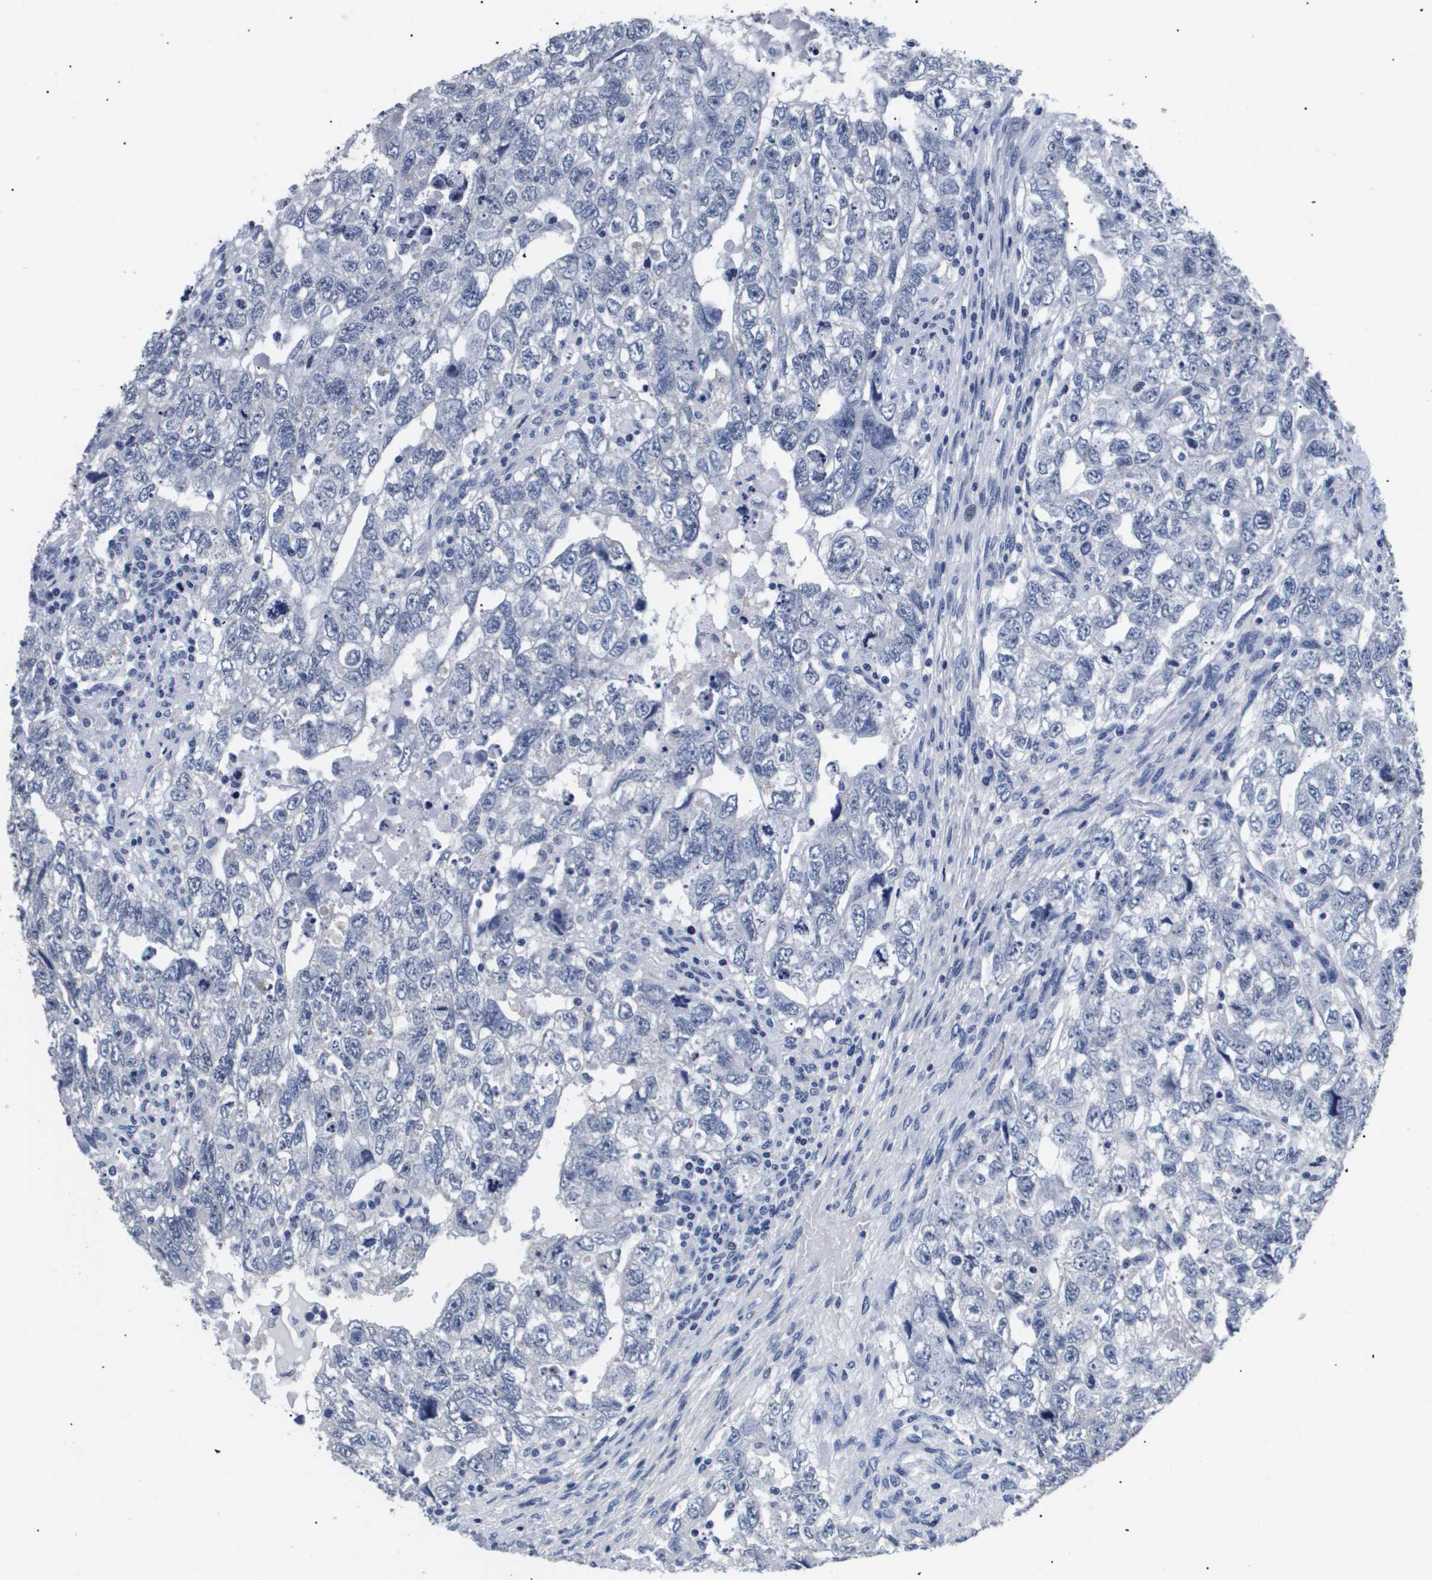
{"staining": {"intensity": "negative", "quantity": "none", "location": "none"}, "tissue": "testis cancer", "cell_type": "Tumor cells", "image_type": "cancer", "snomed": [{"axis": "morphology", "description": "Carcinoma, Embryonal, NOS"}, {"axis": "topography", "description": "Testis"}], "caption": "Human testis embryonal carcinoma stained for a protein using immunohistochemistry reveals no positivity in tumor cells.", "gene": "ATP6V0A4", "patient": {"sex": "male", "age": 36}}